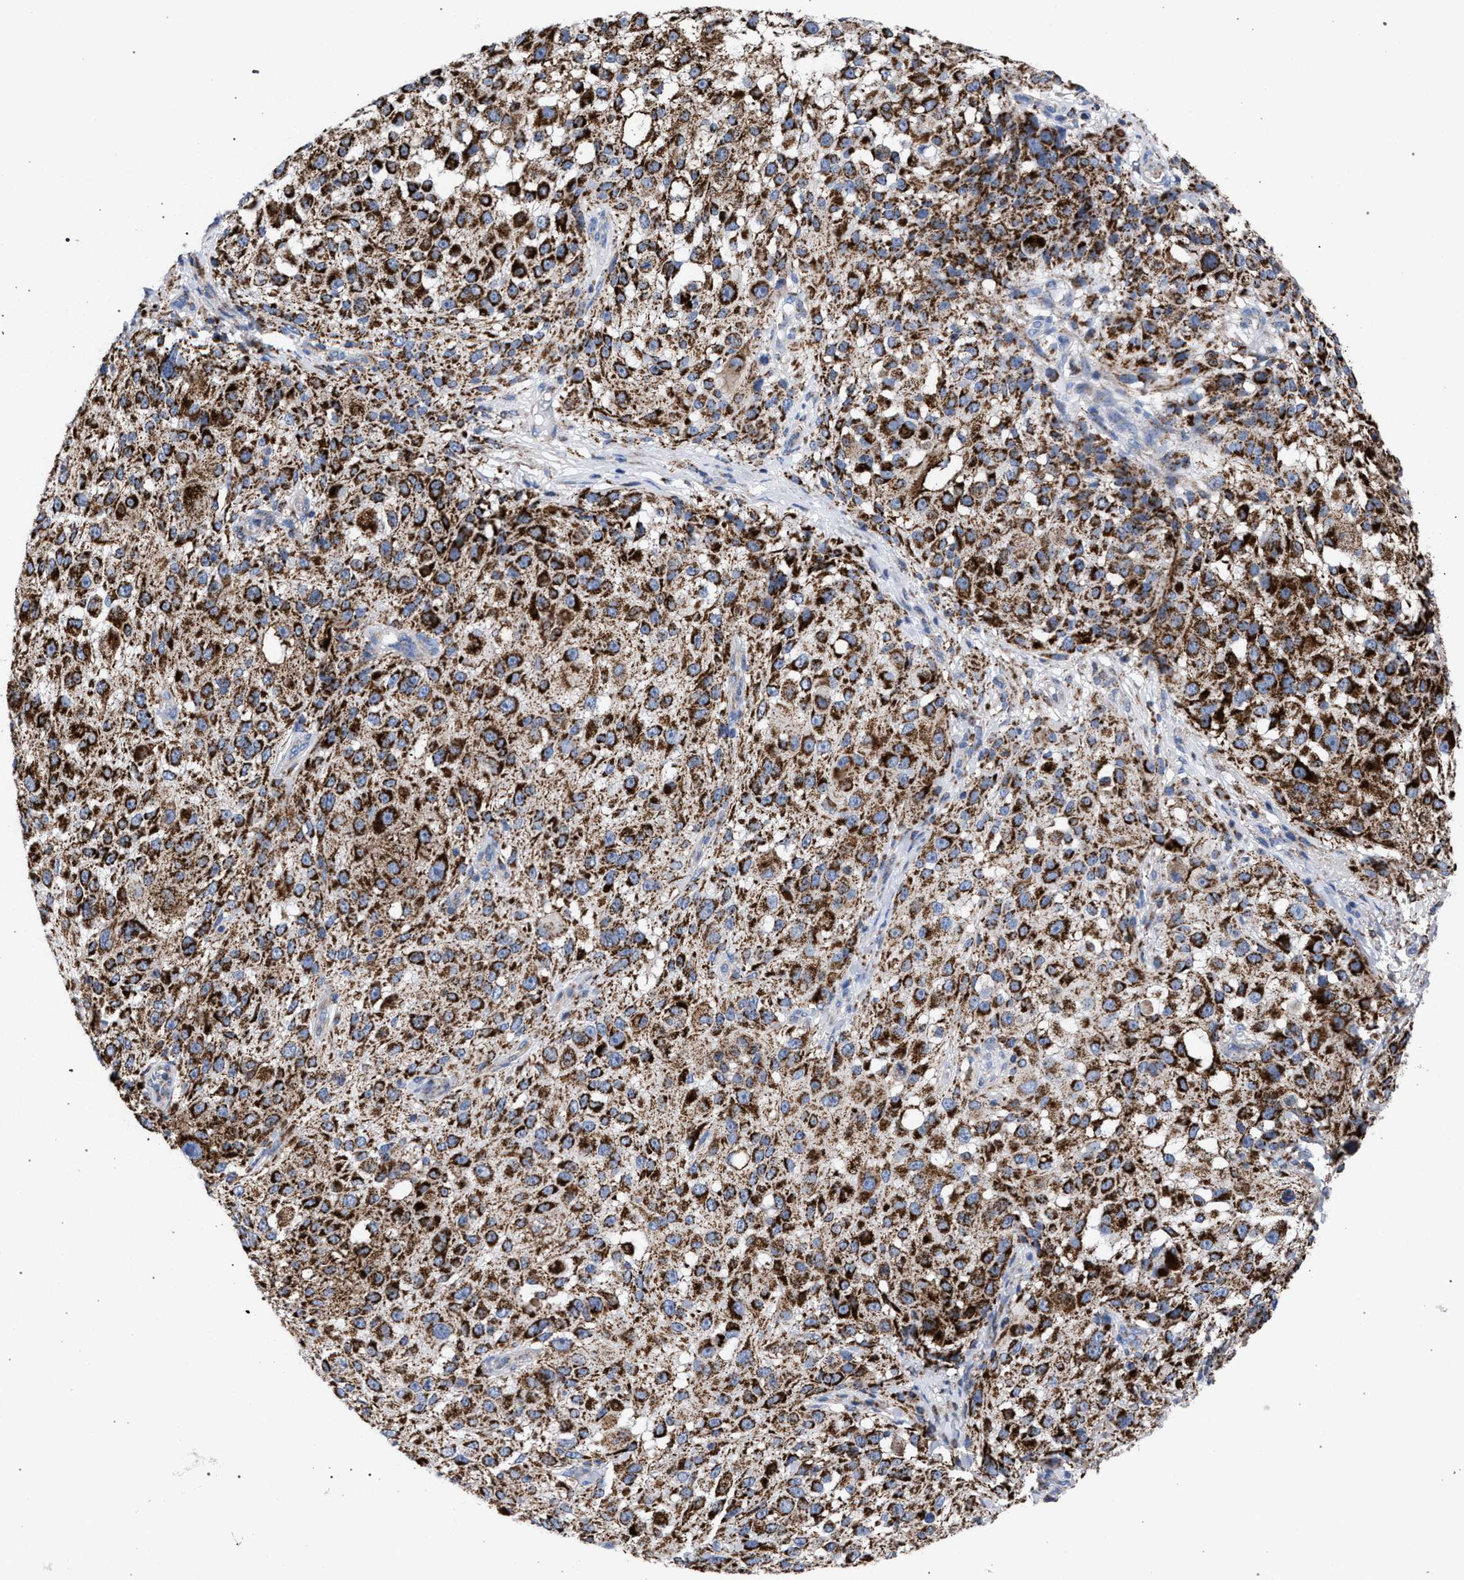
{"staining": {"intensity": "strong", "quantity": ">75%", "location": "cytoplasmic/membranous"}, "tissue": "melanoma", "cell_type": "Tumor cells", "image_type": "cancer", "snomed": [{"axis": "morphology", "description": "Necrosis, NOS"}, {"axis": "morphology", "description": "Malignant melanoma, NOS"}, {"axis": "topography", "description": "Skin"}], "caption": "A brown stain highlights strong cytoplasmic/membranous expression of a protein in human malignant melanoma tumor cells.", "gene": "ACADS", "patient": {"sex": "female", "age": 87}}